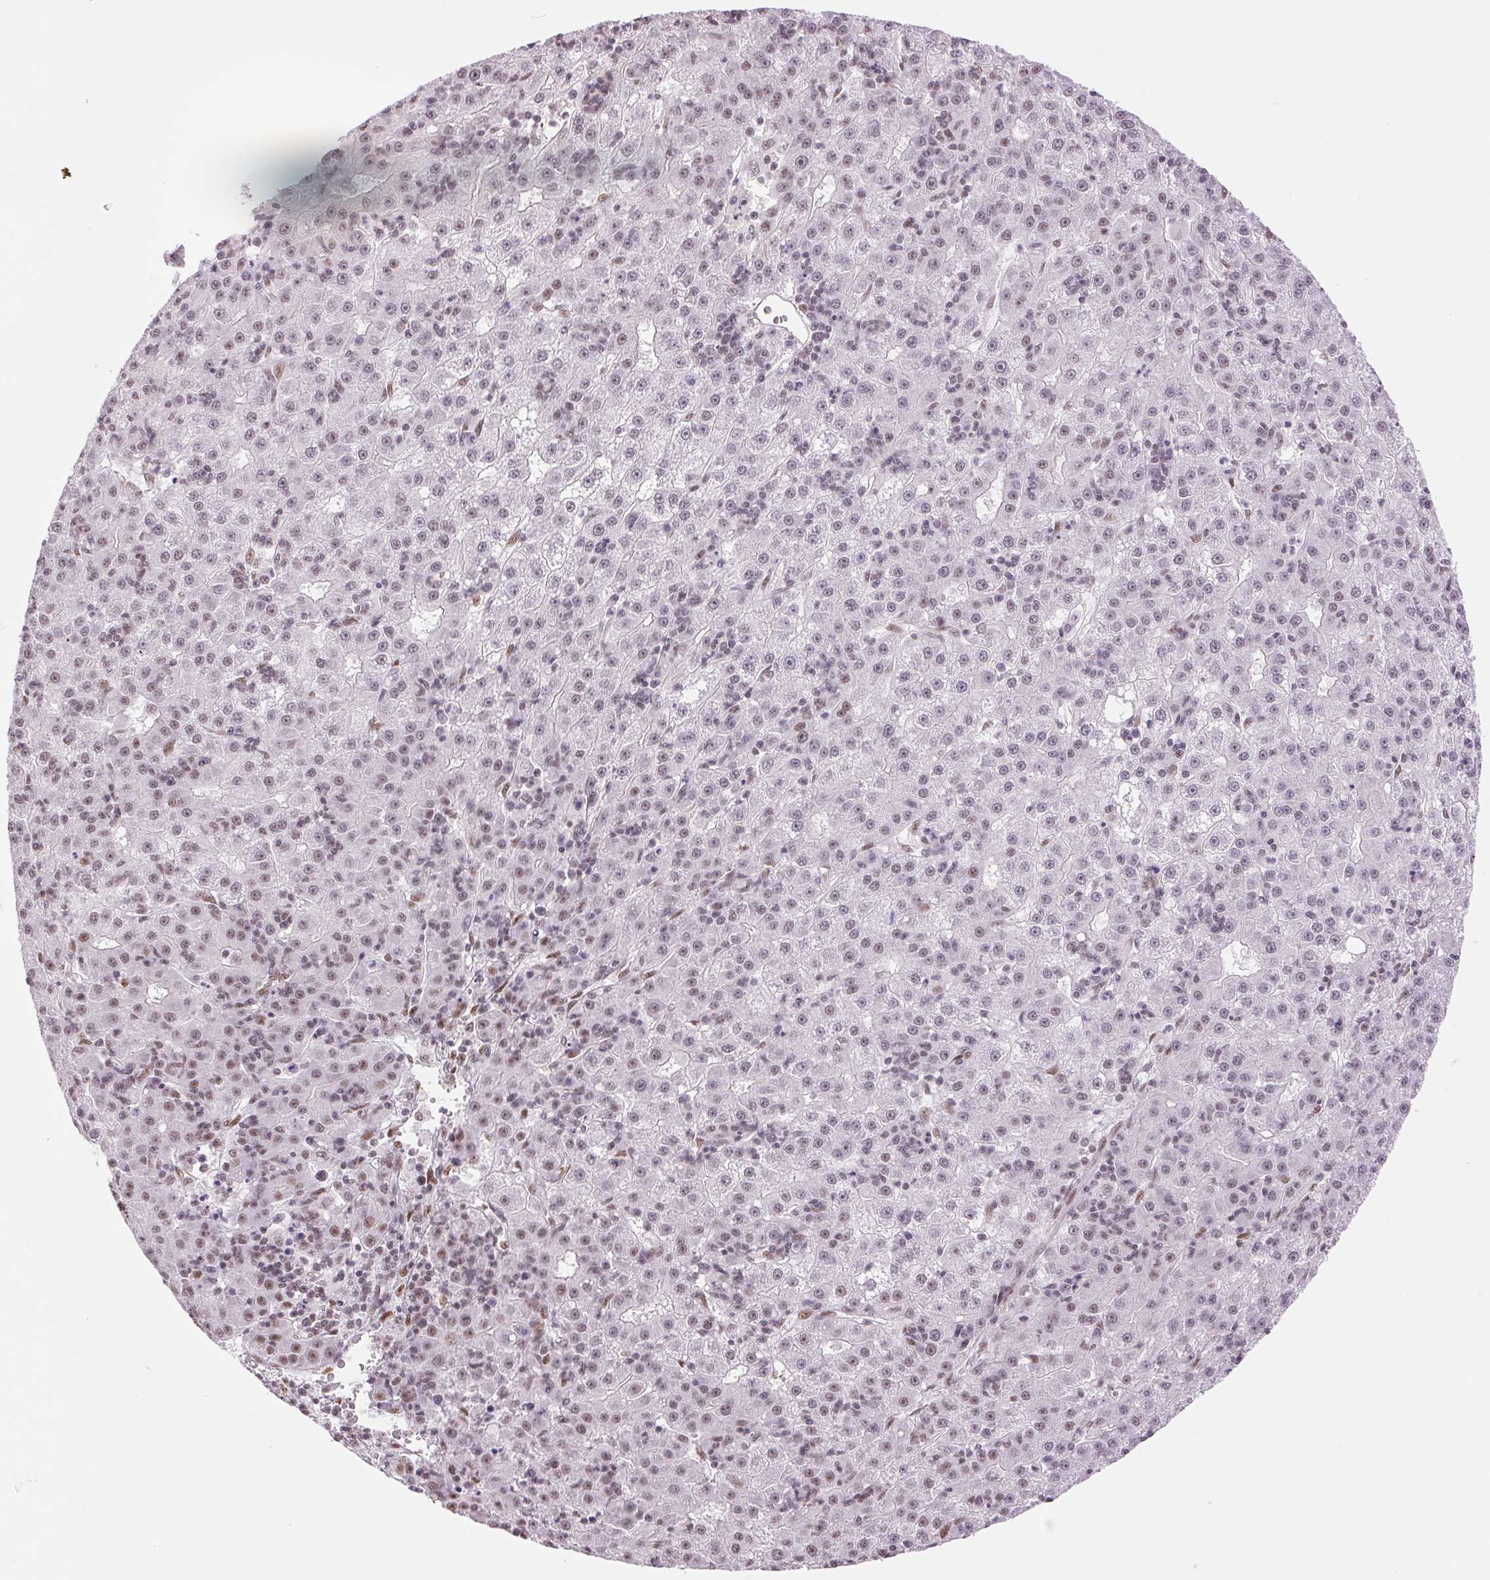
{"staining": {"intensity": "weak", "quantity": "25%-75%", "location": "nuclear"}, "tissue": "liver cancer", "cell_type": "Tumor cells", "image_type": "cancer", "snomed": [{"axis": "morphology", "description": "Carcinoma, Hepatocellular, NOS"}, {"axis": "topography", "description": "Liver"}], "caption": "Liver hepatocellular carcinoma stained for a protein shows weak nuclear positivity in tumor cells.", "gene": "ZFR2", "patient": {"sex": "male", "age": 76}}